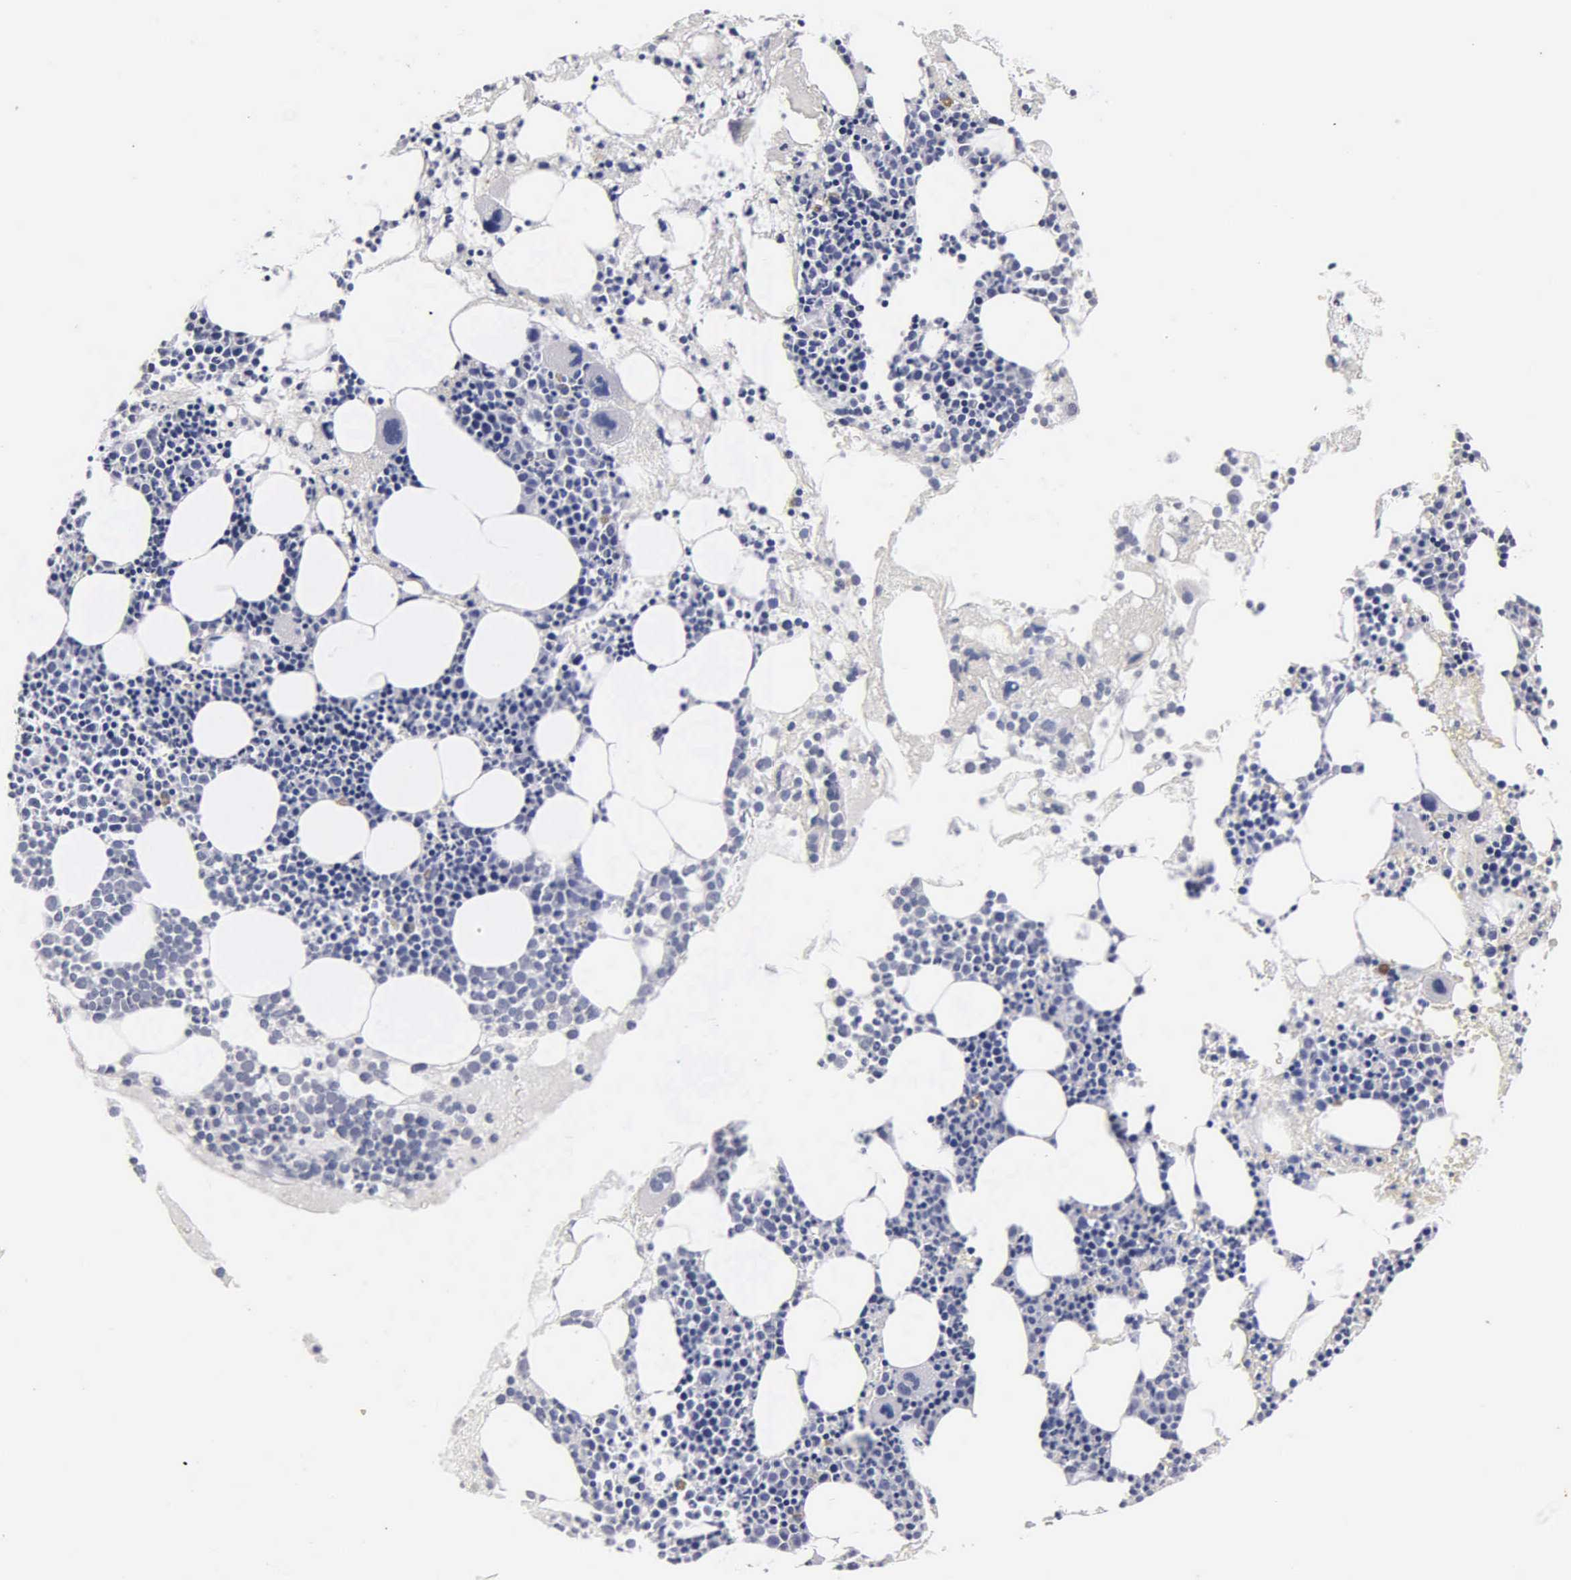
{"staining": {"intensity": "weak", "quantity": "<25%", "location": "cytoplasmic/membranous"}, "tissue": "bone marrow", "cell_type": "Hematopoietic cells", "image_type": "normal", "snomed": [{"axis": "morphology", "description": "Normal tissue, NOS"}, {"axis": "topography", "description": "Bone marrow"}], "caption": "IHC of normal human bone marrow shows no expression in hematopoietic cells. The staining was performed using DAB (3,3'-diaminobenzidine) to visualize the protein expression in brown, while the nuclei were stained in blue with hematoxylin (Magnification: 20x).", "gene": "MB", "patient": {"sex": "male", "age": 75}}